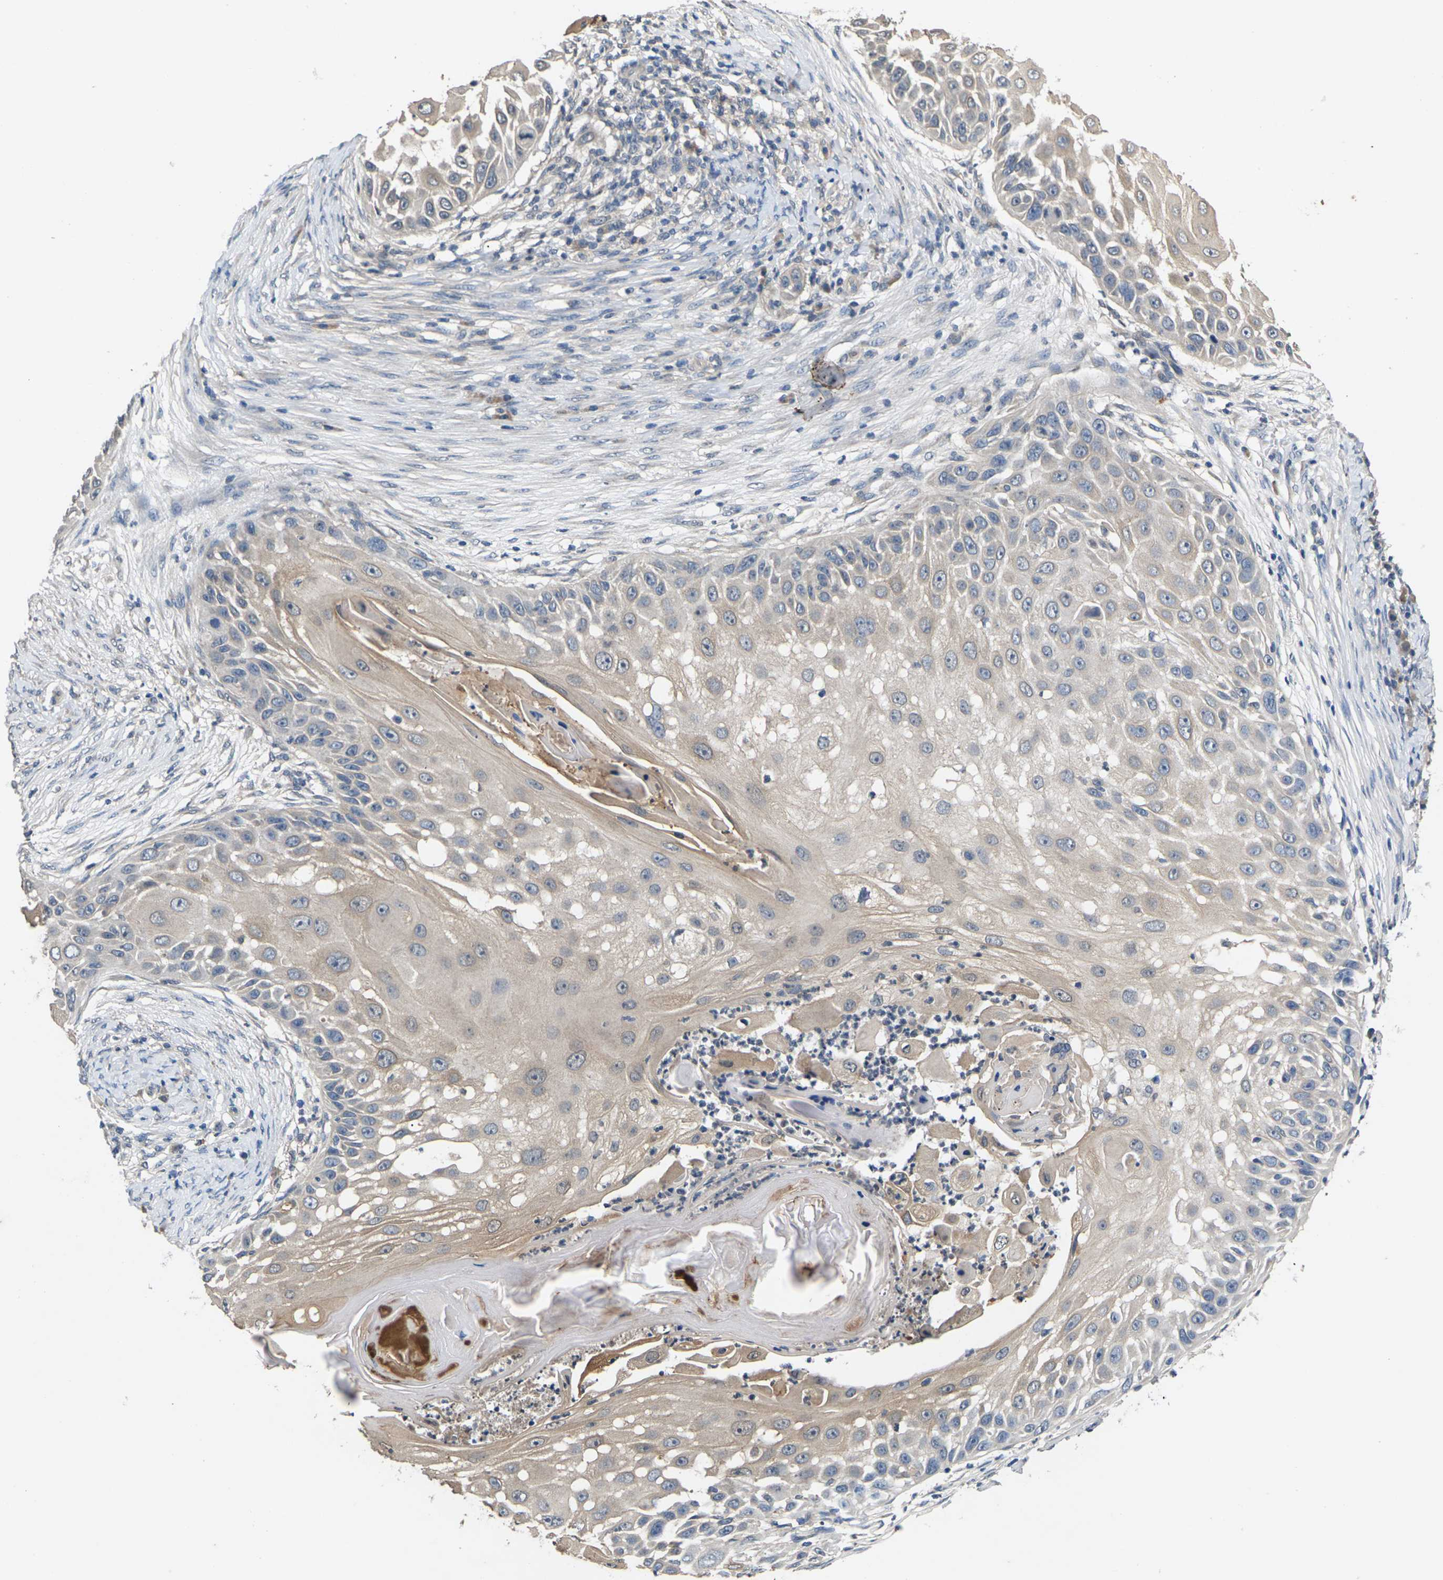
{"staining": {"intensity": "weak", "quantity": ">75%", "location": "cytoplasmic/membranous"}, "tissue": "skin cancer", "cell_type": "Tumor cells", "image_type": "cancer", "snomed": [{"axis": "morphology", "description": "Squamous cell carcinoma, NOS"}, {"axis": "topography", "description": "Skin"}], "caption": "This micrograph shows immunohistochemistry staining of human squamous cell carcinoma (skin), with low weak cytoplasmic/membranous positivity in about >75% of tumor cells.", "gene": "SLC2A2", "patient": {"sex": "female", "age": 44}}